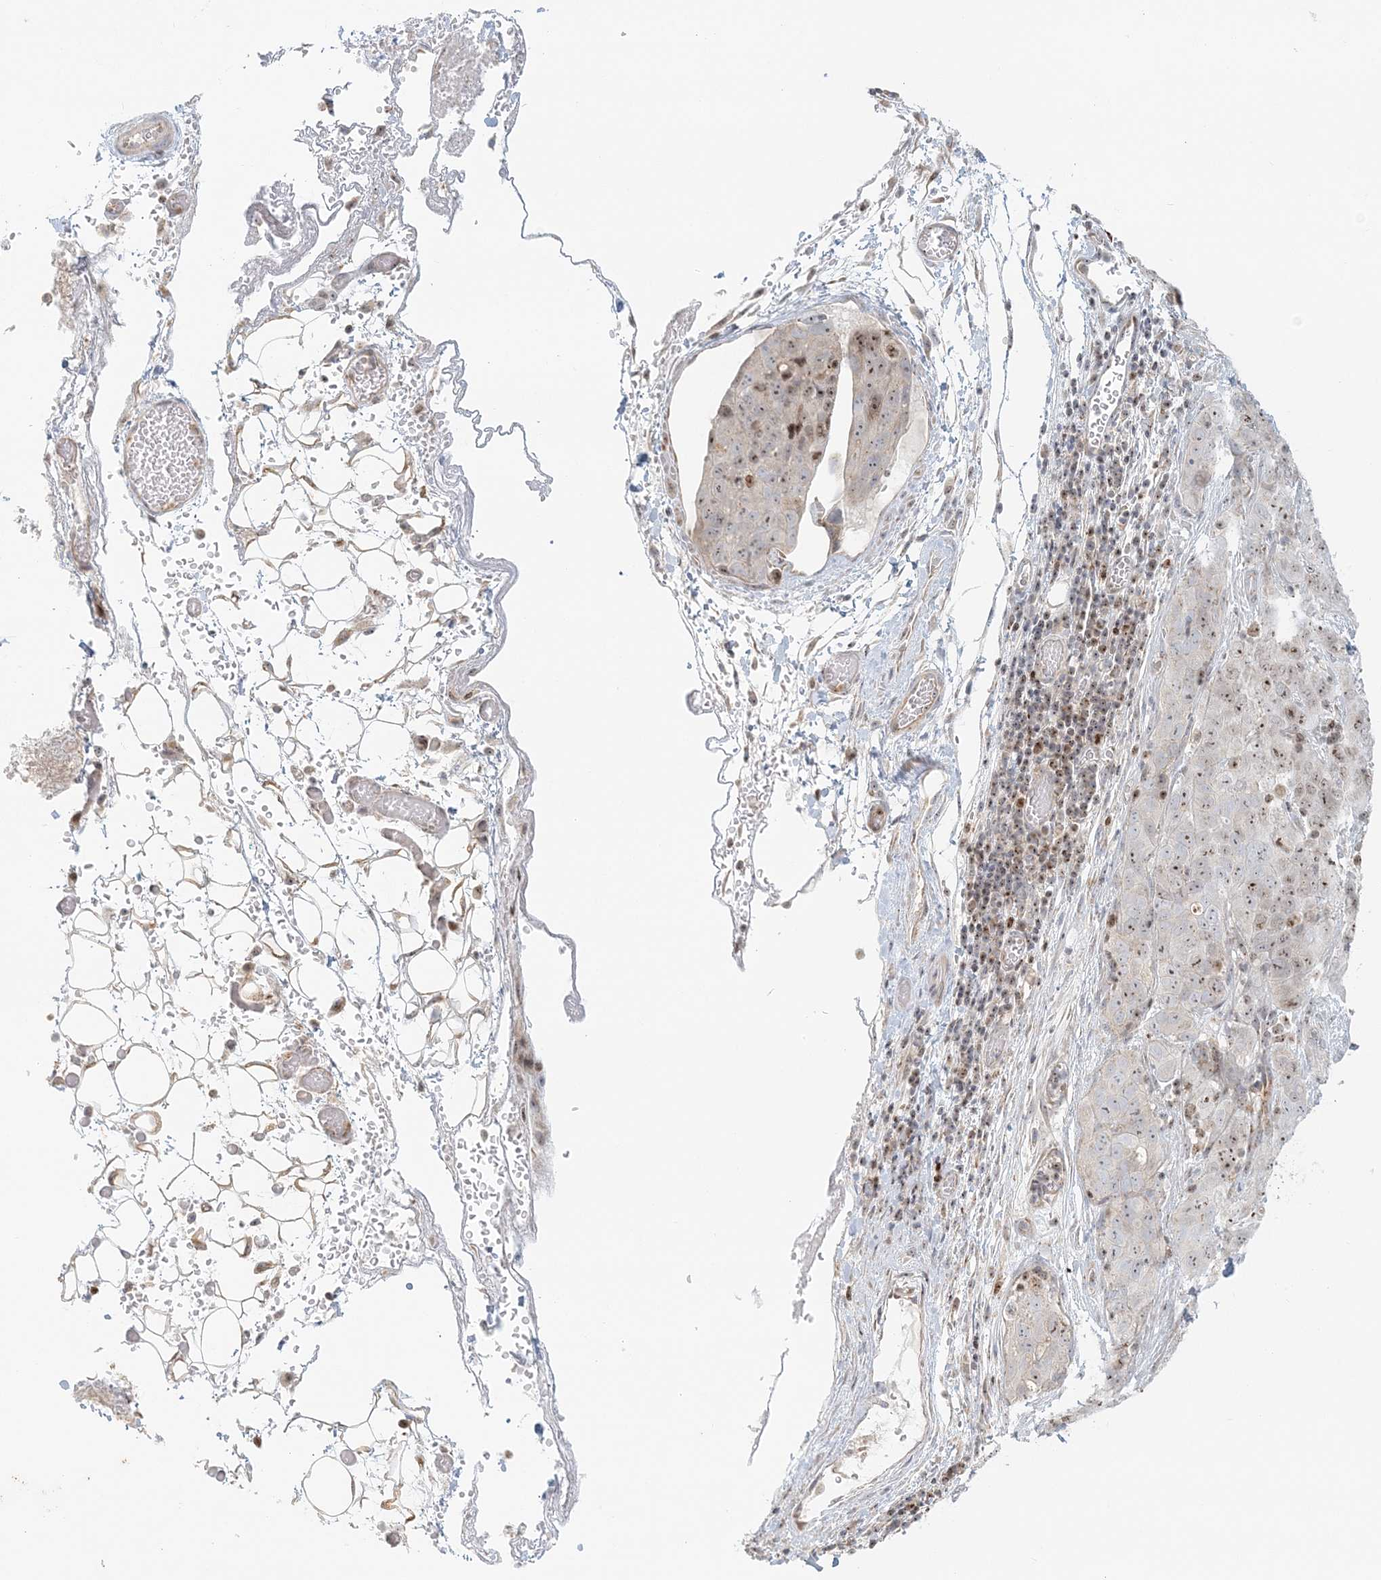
{"staining": {"intensity": "moderate", "quantity": "25%-75%", "location": "nuclear"}, "tissue": "stomach cancer", "cell_type": "Tumor cells", "image_type": "cancer", "snomed": [{"axis": "morphology", "description": "Normal tissue, NOS"}, {"axis": "morphology", "description": "Adenocarcinoma, NOS"}, {"axis": "topography", "description": "Lymph node"}, {"axis": "topography", "description": "Stomach"}], "caption": "A photomicrograph showing moderate nuclear positivity in approximately 25%-75% of tumor cells in stomach cancer, as visualized by brown immunohistochemical staining.", "gene": "UBE2F", "patient": {"sex": "male", "age": 48}}